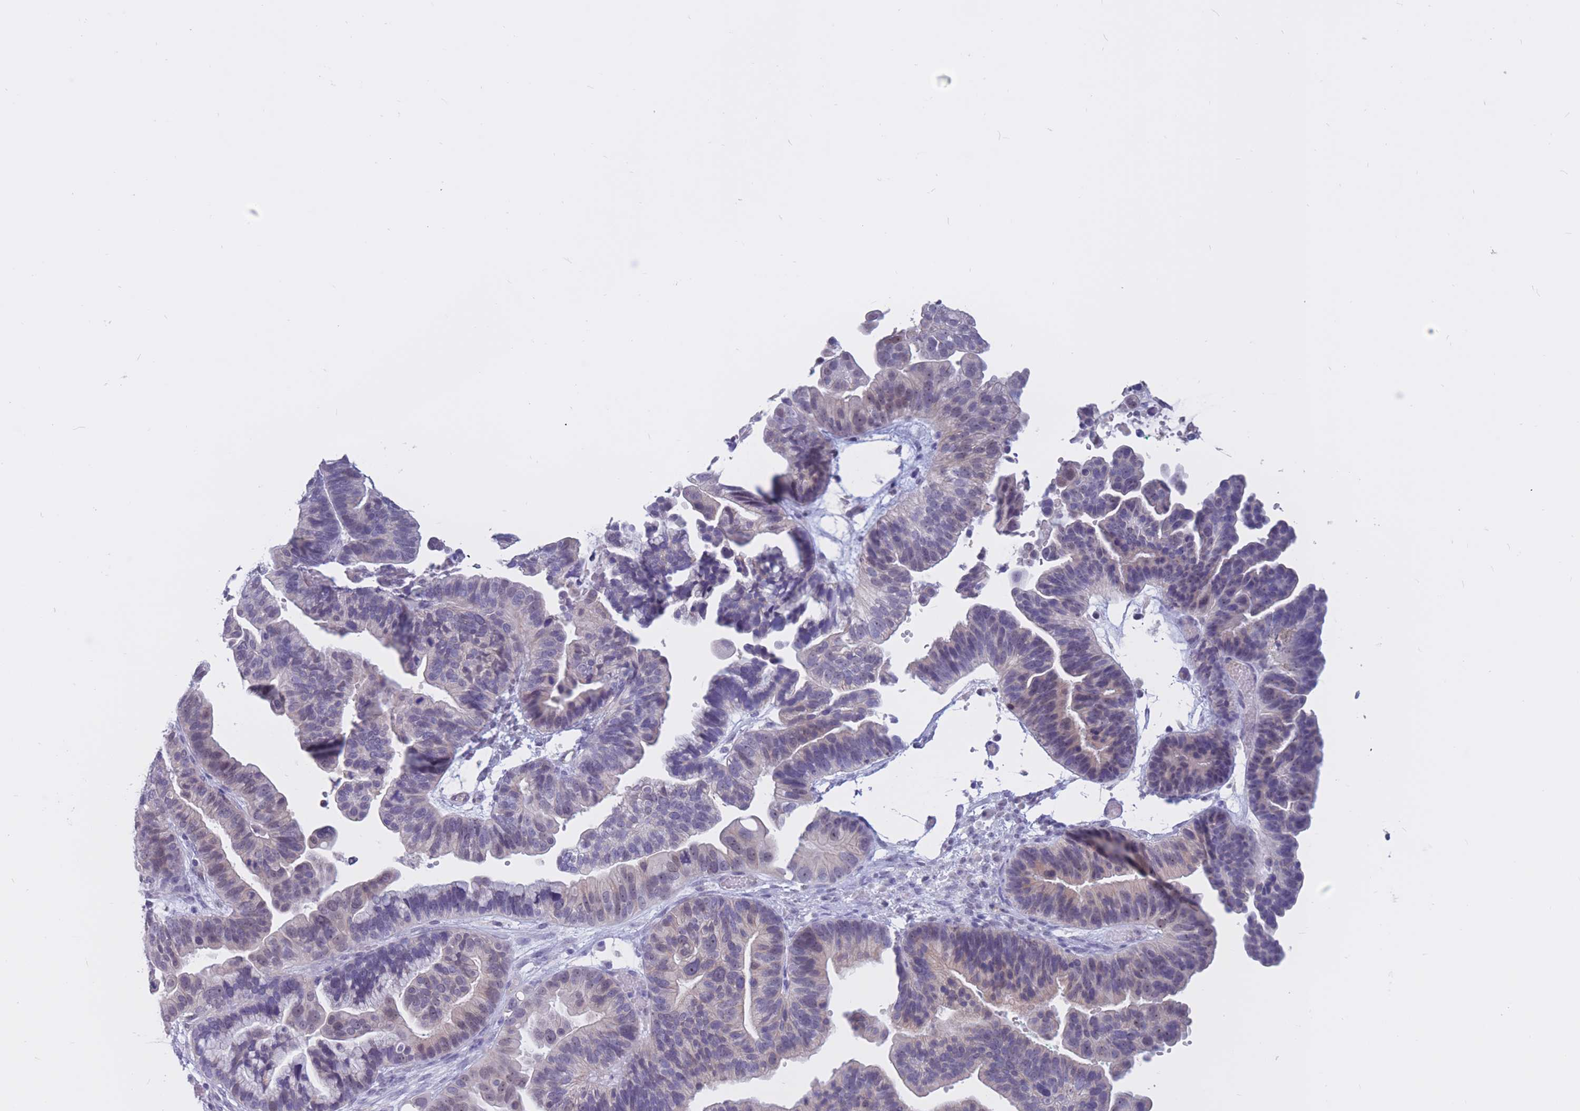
{"staining": {"intensity": "negative", "quantity": "none", "location": "none"}, "tissue": "ovarian cancer", "cell_type": "Tumor cells", "image_type": "cancer", "snomed": [{"axis": "morphology", "description": "Cystadenocarcinoma, serous, NOS"}, {"axis": "topography", "description": "Ovary"}], "caption": "Ovarian cancer (serous cystadenocarcinoma) stained for a protein using immunohistochemistry displays no positivity tumor cells.", "gene": "BOP1", "patient": {"sex": "female", "age": 56}}